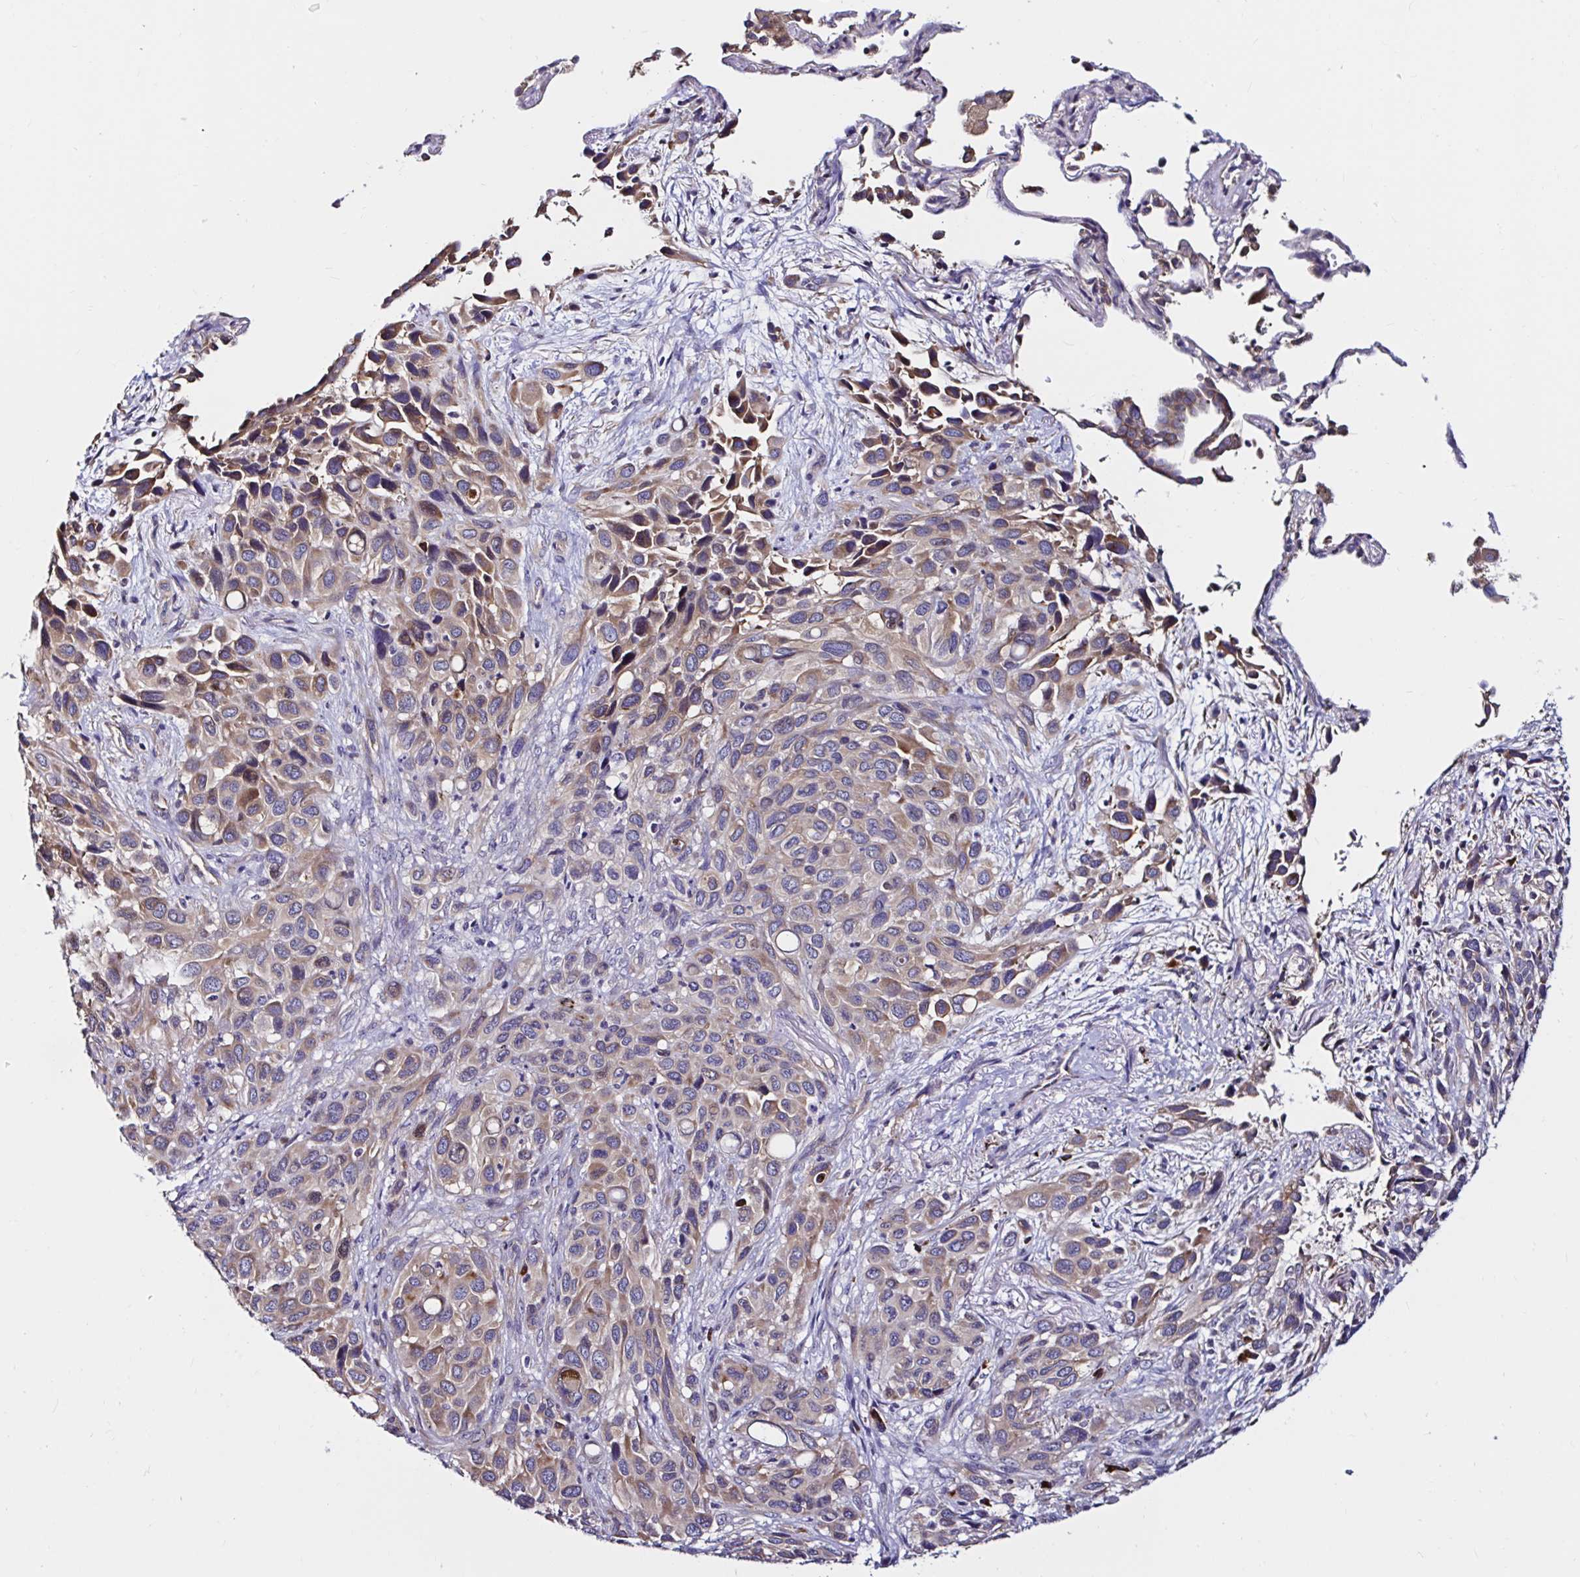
{"staining": {"intensity": "weak", "quantity": ">75%", "location": "cytoplasmic/membranous"}, "tissue": "melanoma", "cell_type": "Tumor cells", "image_type": "cancer", "snomed": [{"axis": "morphology", "description": "Malignant melanoma, Metastatic site"}, {"axis": "topography", "description": "Lung"}], "caption": "A brown stain labels weak cytoplasmic/membranous expression of a protein in human melanoma tumor cells. (DAB (3,3'-diaminobenzidine) = brown stain, brightfield microscopy at high magnification).", "gene": "VSIG2", "patient": {"sex": "male", "age": 48}}